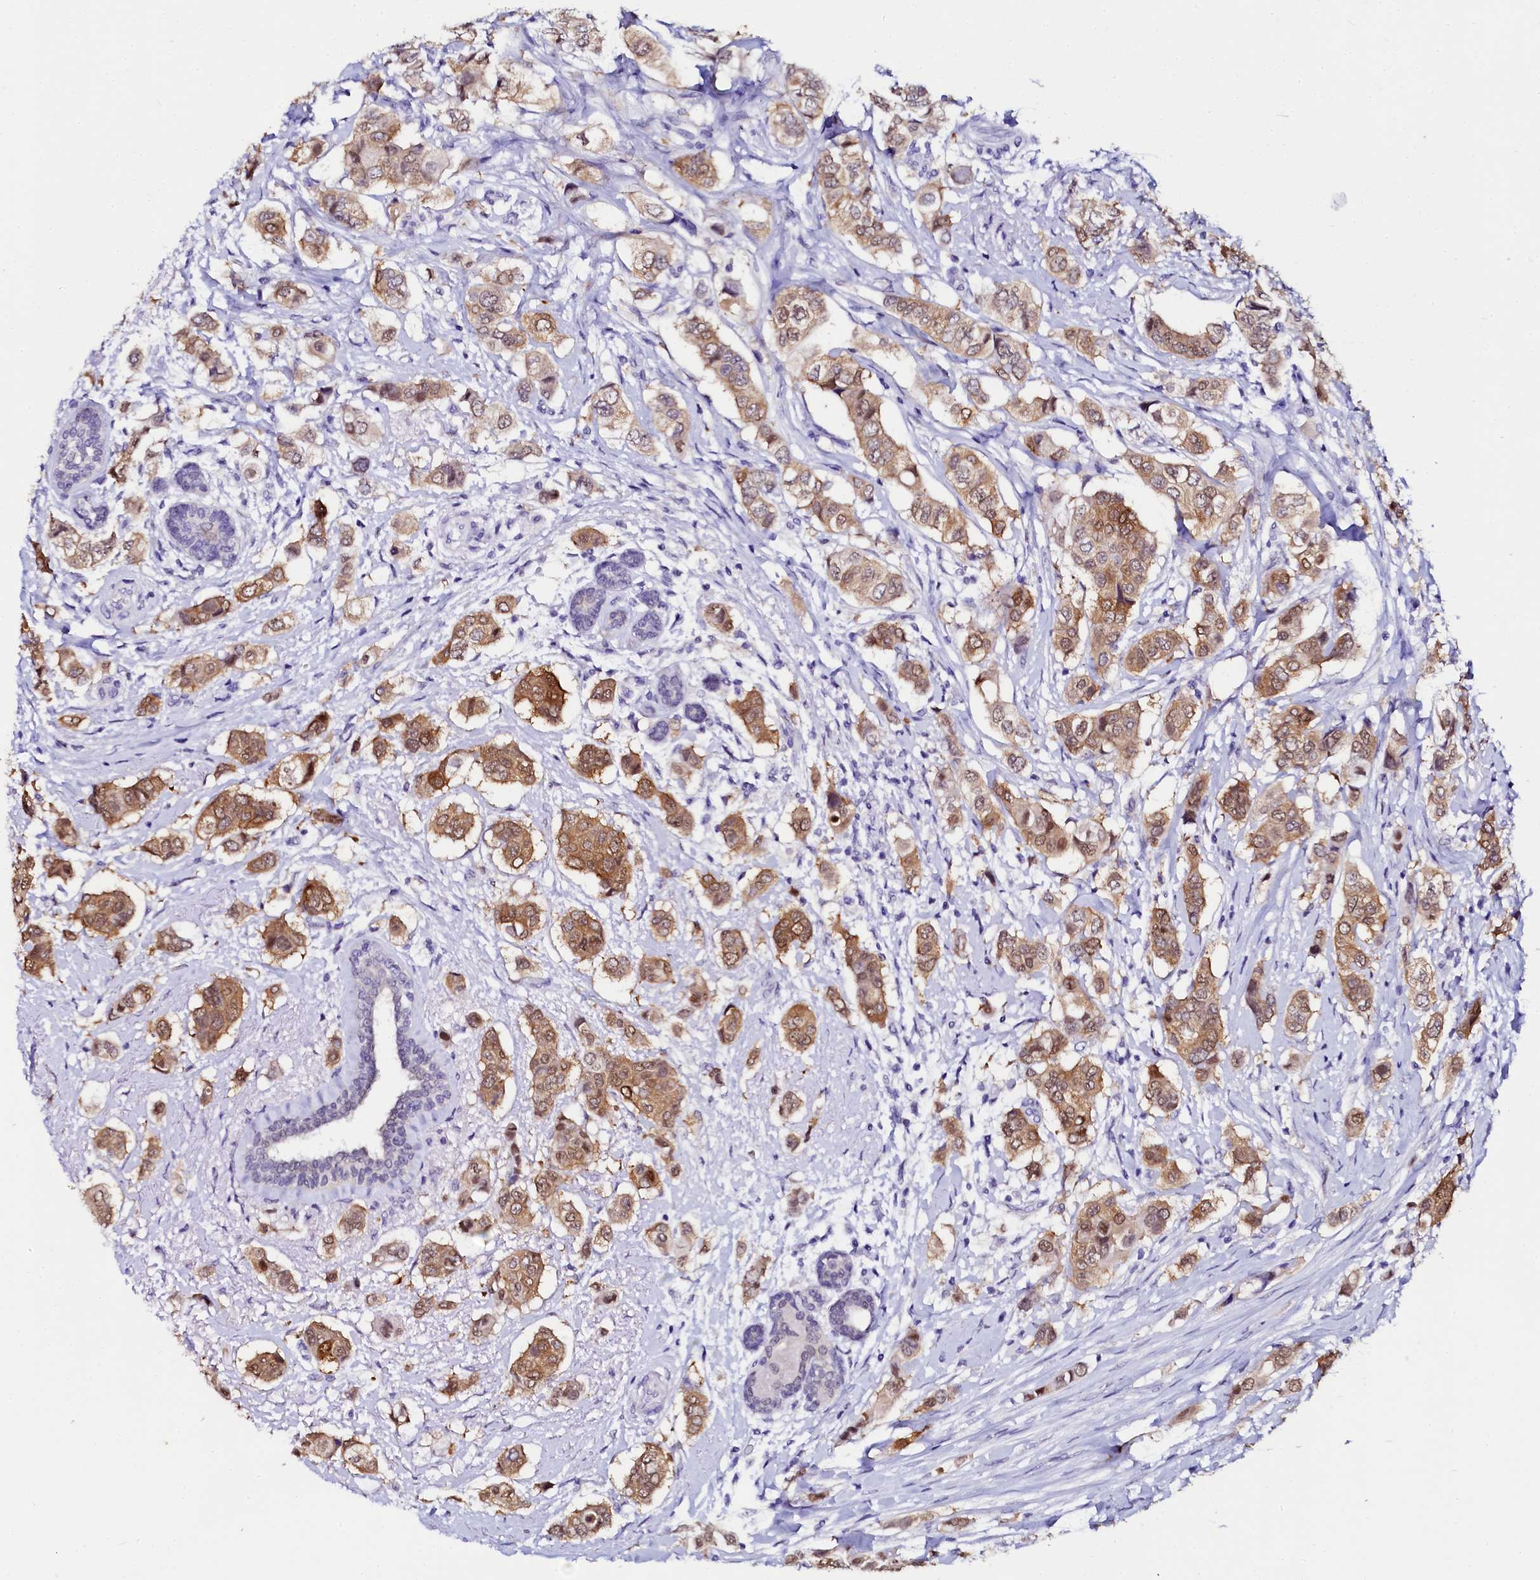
{"staining": {"intensity": "moderate", "quantity": ">75%", "location": "cytoplasmic/membranous,nuclear"}, "tissue": "breast cancer", "cell_type": "Tumor cells", "image_type": "cancer", "snomed": [{"axis": "morphology", "description": "Lobular carcinoma"}, {"axis": "topography", "description": "Breast"}], "caption": "Breast cancer (lobular carcinoma) stained with DAB immunohistochemistry shows medium levels of moderate cytoplasmic/membranous and nuclear expression in about >75% of tumor cells.", "gene": "SORD", "patient": {"sex": "female", "age": 51}}